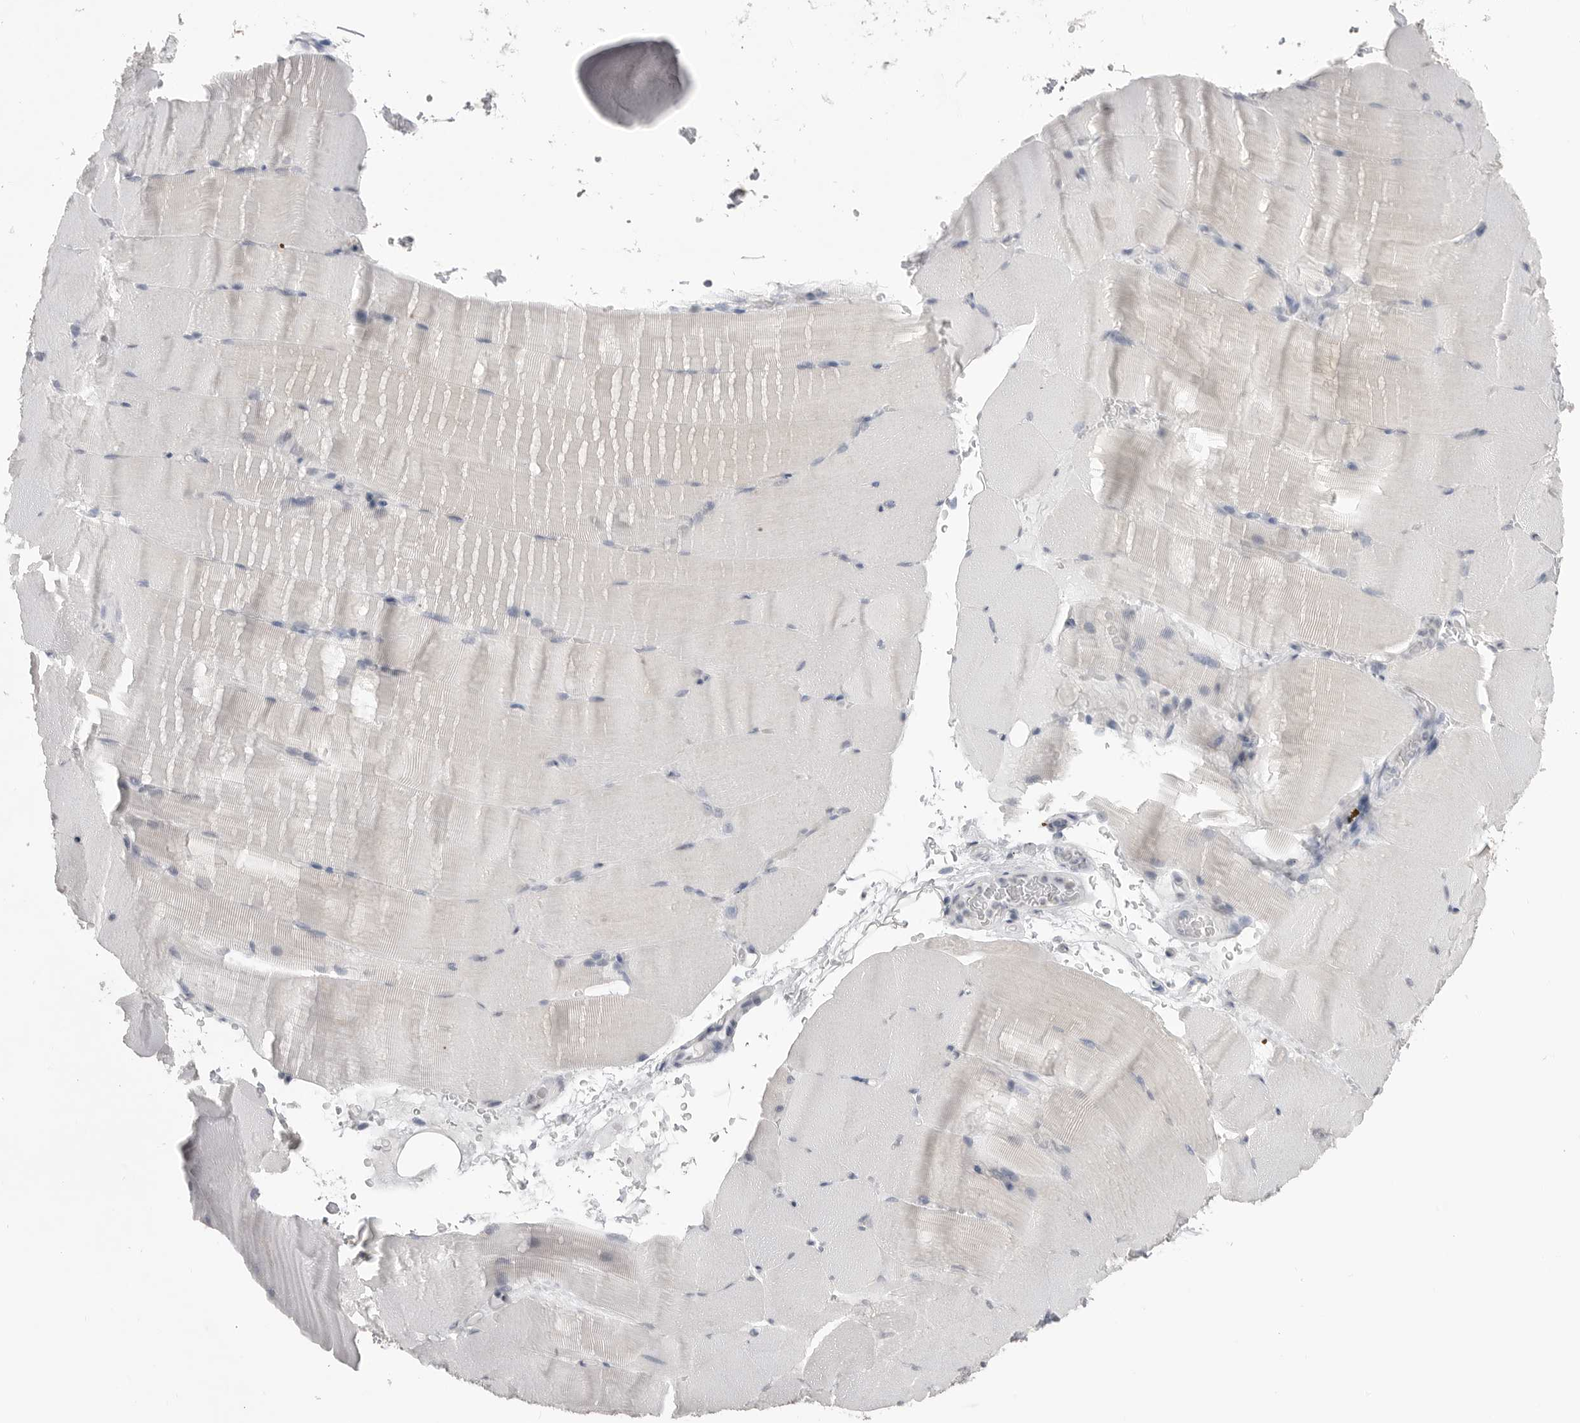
{"staining": {"intensity": "negative", "quantity": "none", "location": "none"}, "tissue": "skeletal muscle", "cell_type": "Myocytes", "image_type": "normal", "snomed": [{"axis": "morphology", "description": "Normal tissue, NOS"}, {"axis": "topography", "description": "Skeletal muscle"}, {"axis": "topography", "description": "Parathyroid gland"}], "caption": "The image reveals no significant positivity in myocytes of skeletal muscle. (IHC, brightfield microscopy, high magnification).", "gene": "ICAM5", "patient": {"sex": "female", "age": 37}}